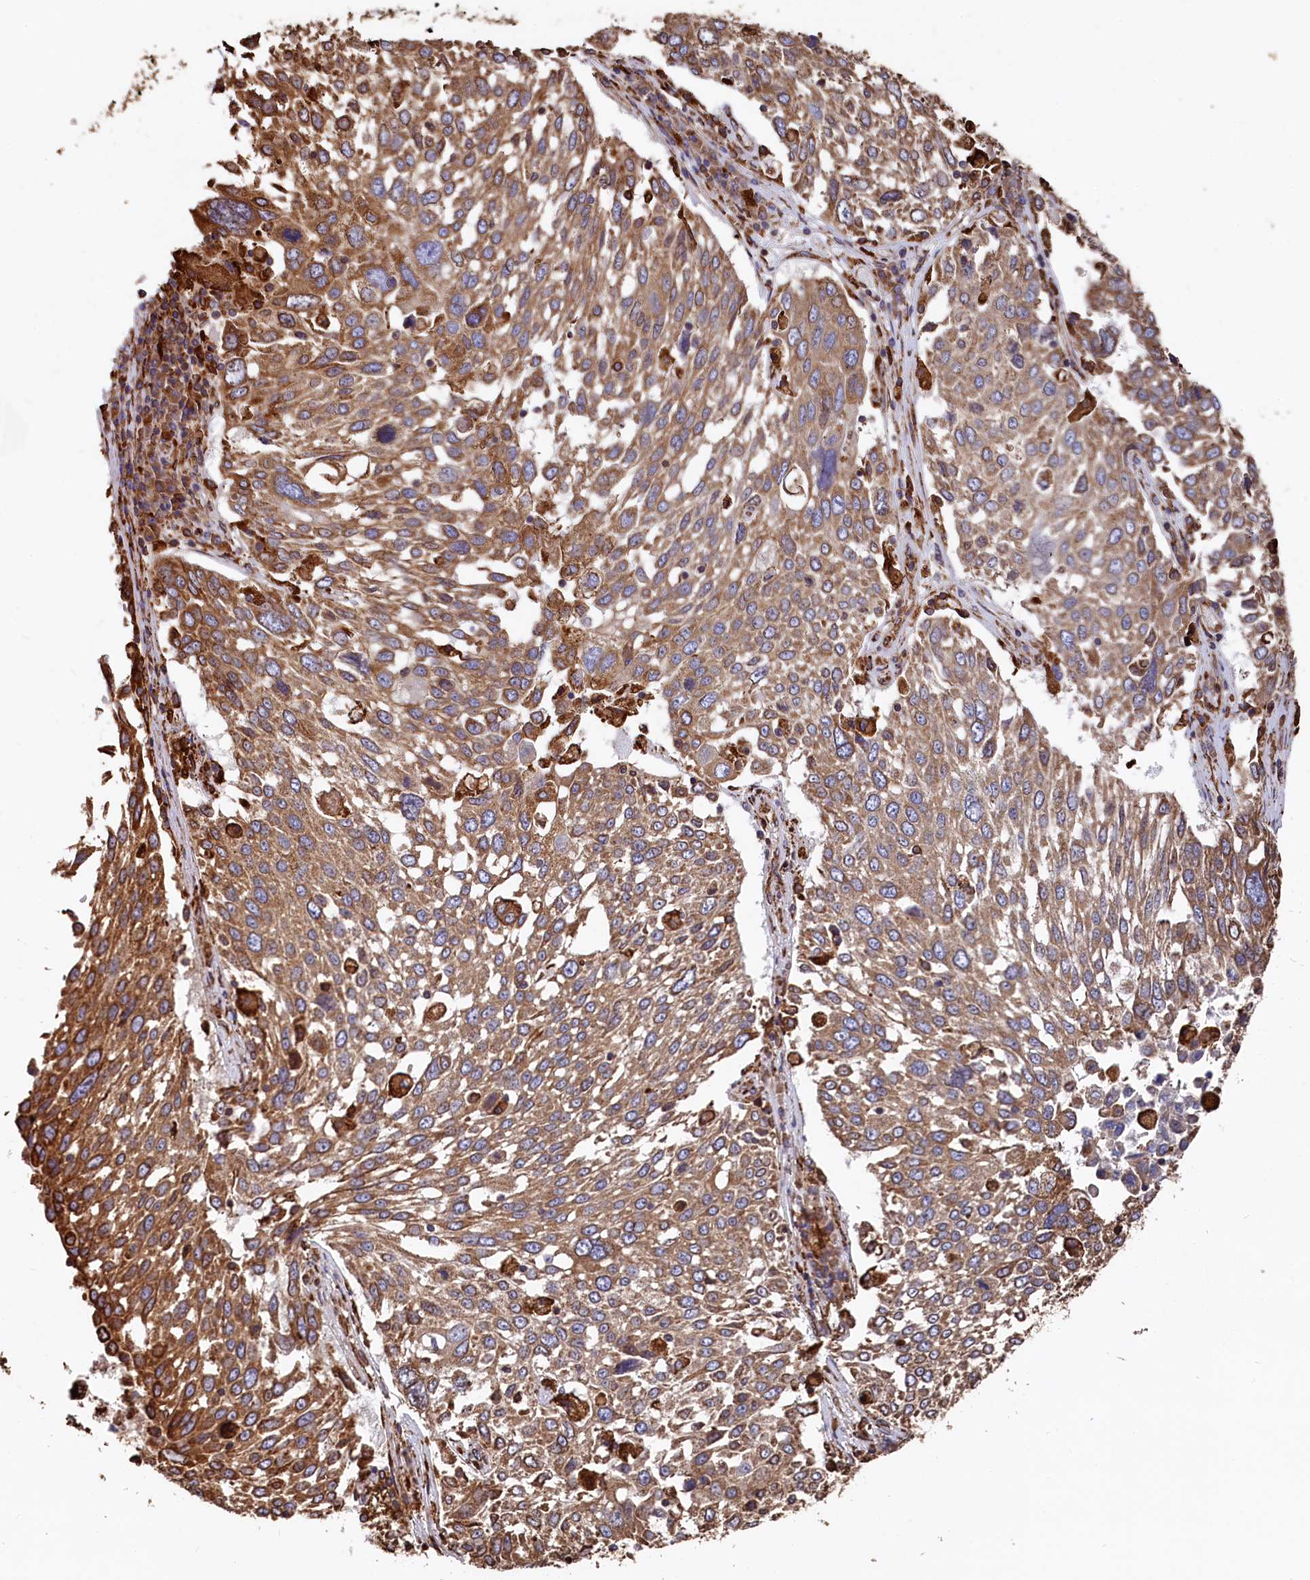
{"staining": {"intensity": "moderate", "quantity": ">75%", "location": "cytoplasmic/membranous"}, "tissue": "lung cancer", "cell_type": "Tumor cells", "image_type": "cancer", "snomed": [{"axis": "morphology", "description": "Squamous cell carcinoma, NOS"}, {"axis": "topography", "description": "Lung"}], "caption": "Immunohistochemistry micrograph of human squamous cell carcinoma (lung) stained for a protein (brown), which reveals medium levels of moderate cytoplasmic/membranous positivity in about >75% of tumor cells.", "gene": "NEURL1B", "patient": {"sex": "male", "age": 65}}